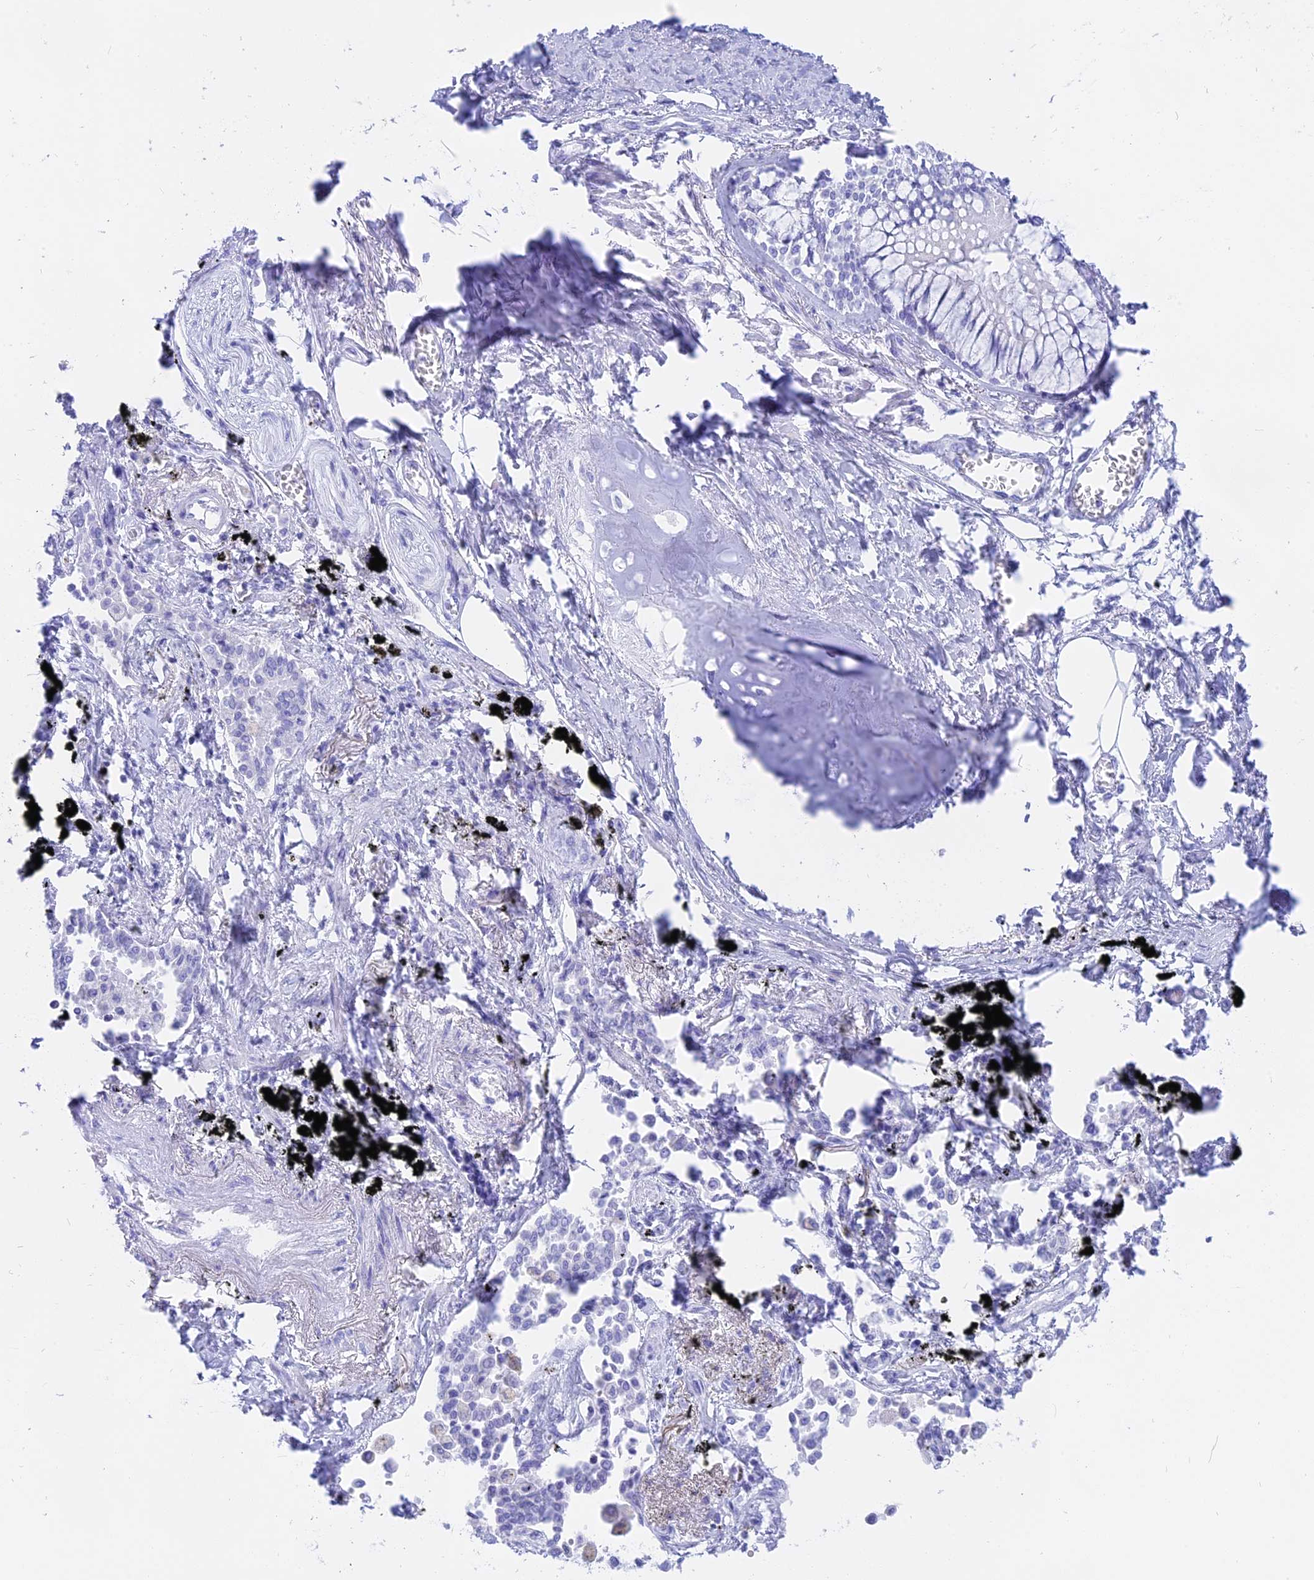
{"staining": {"intensity": "negative", "quantity": "none", "location": "none"}, "tissue": "lung cancer", "cell_type": "Tumor cells", "image_type": "cancer", "snomed": [{"axis": "morphology", "description": "Adenocarcinoma, NOS"}, {"axis": "topography", "description": "Lung"}], "caption": "This is an immunohistochemistry (IHC) photomicrograph of adenocarcinoma (lung). There is no positivity in tumor cells.", "gene": "ISCA1", "patient": {"sex": "male", "age": 67}}